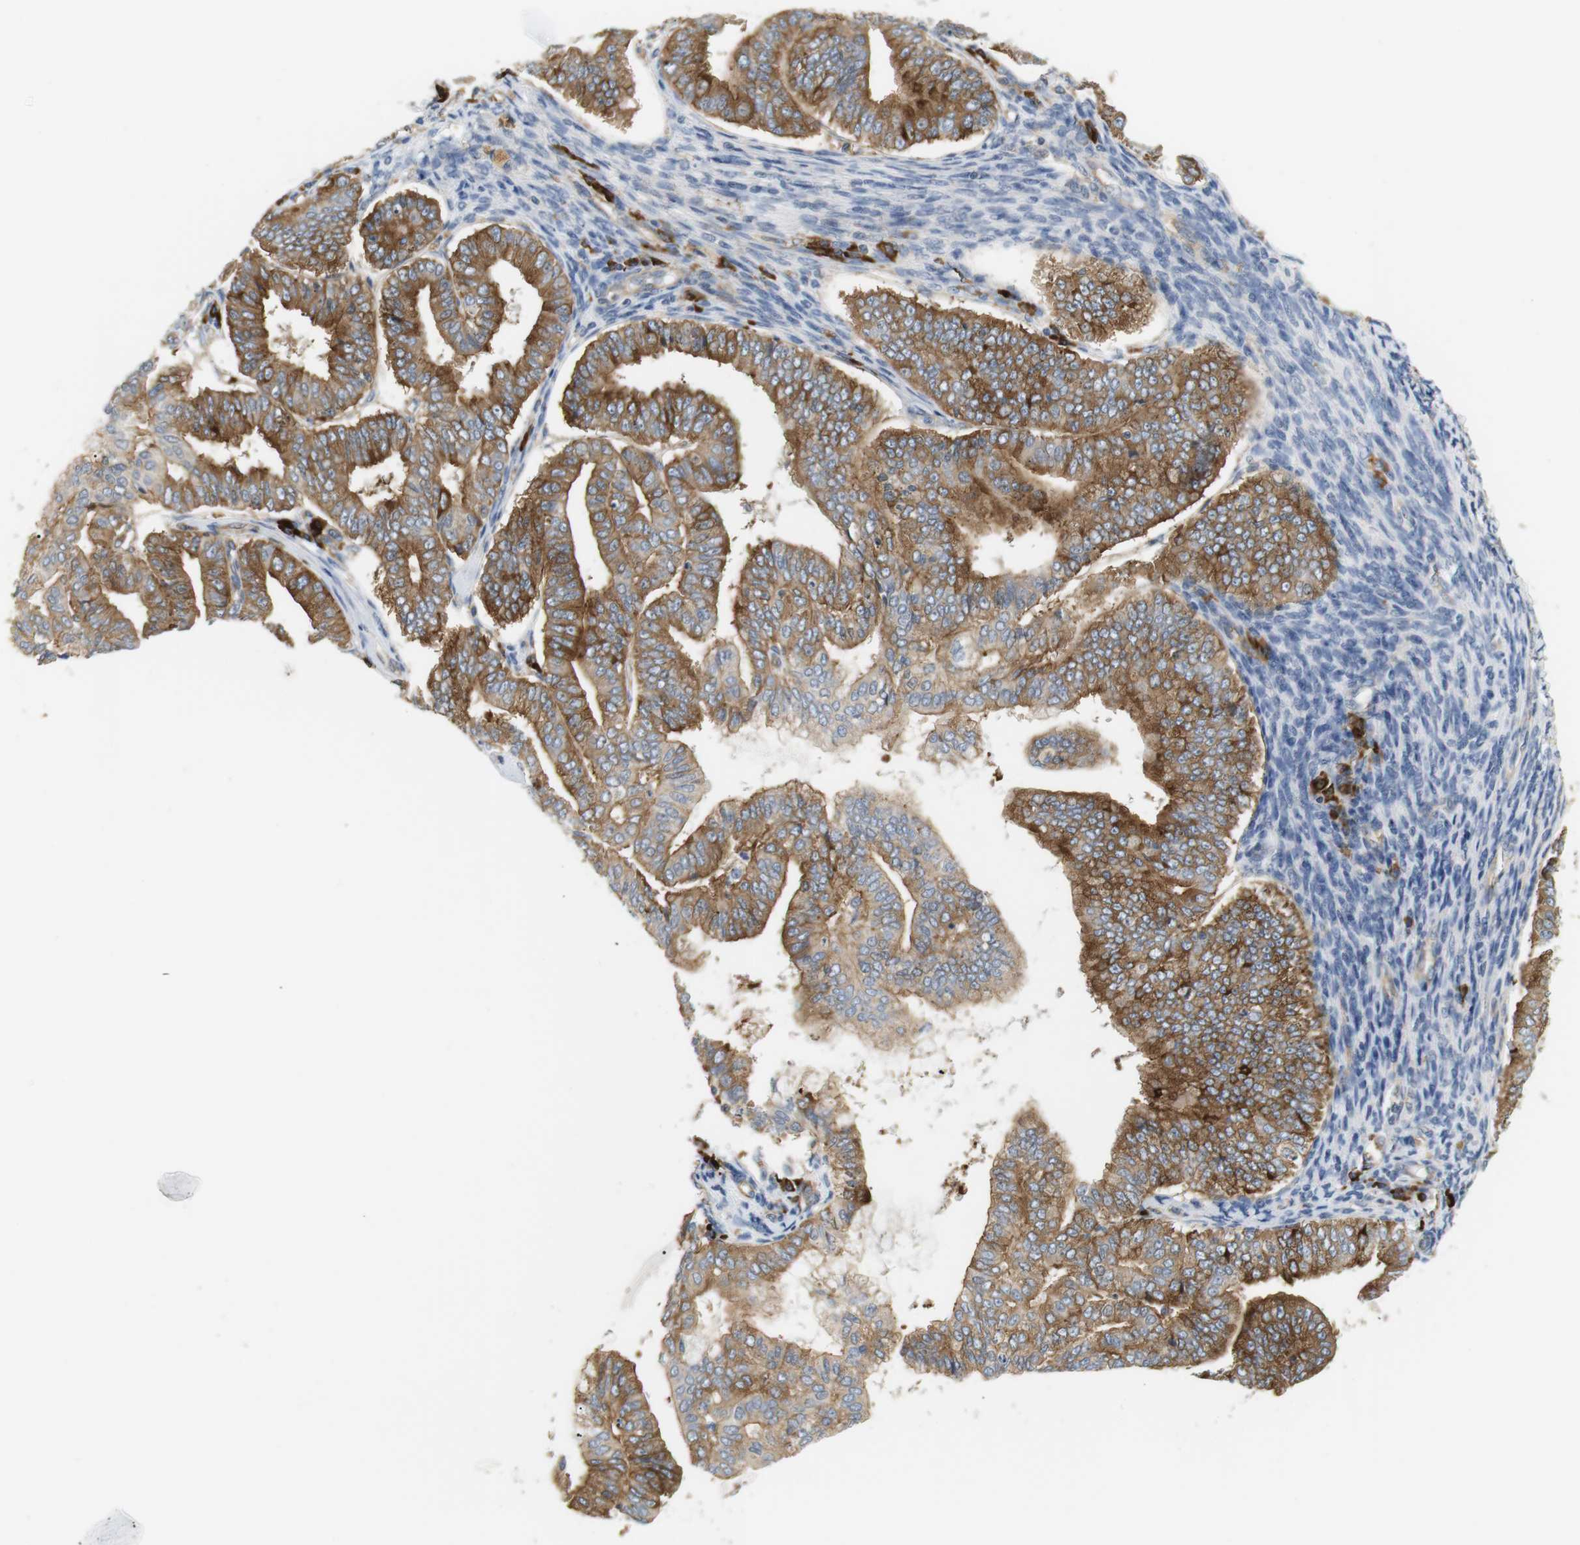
{"staining": {"intensity": "moderate", "quantity": ">75%", "location": "cytoplasmic/membranous"}, "tissue": "endometrial cancer", "cell_type": "Tumor cells", "image_type": "cancer", "snomed": [{"axis": "morphology", "description": "Adenocarcinoma, NOS"}, {"axis": "topography", "description": "Endometrium"}], "caption": "Protein staining shows moderate cytoplasmic/membranous expression in about >75% of tumor cells in endometrial adenocarcinoma. The protein is stained brown, and the nuclei are stained in blue (DAB (3,3'-diaminobenzidine) IHC with brightfield microscopy, high magnification).", "gene": "TMEM200A", "patient": {"sex": "female", "age": 63}}